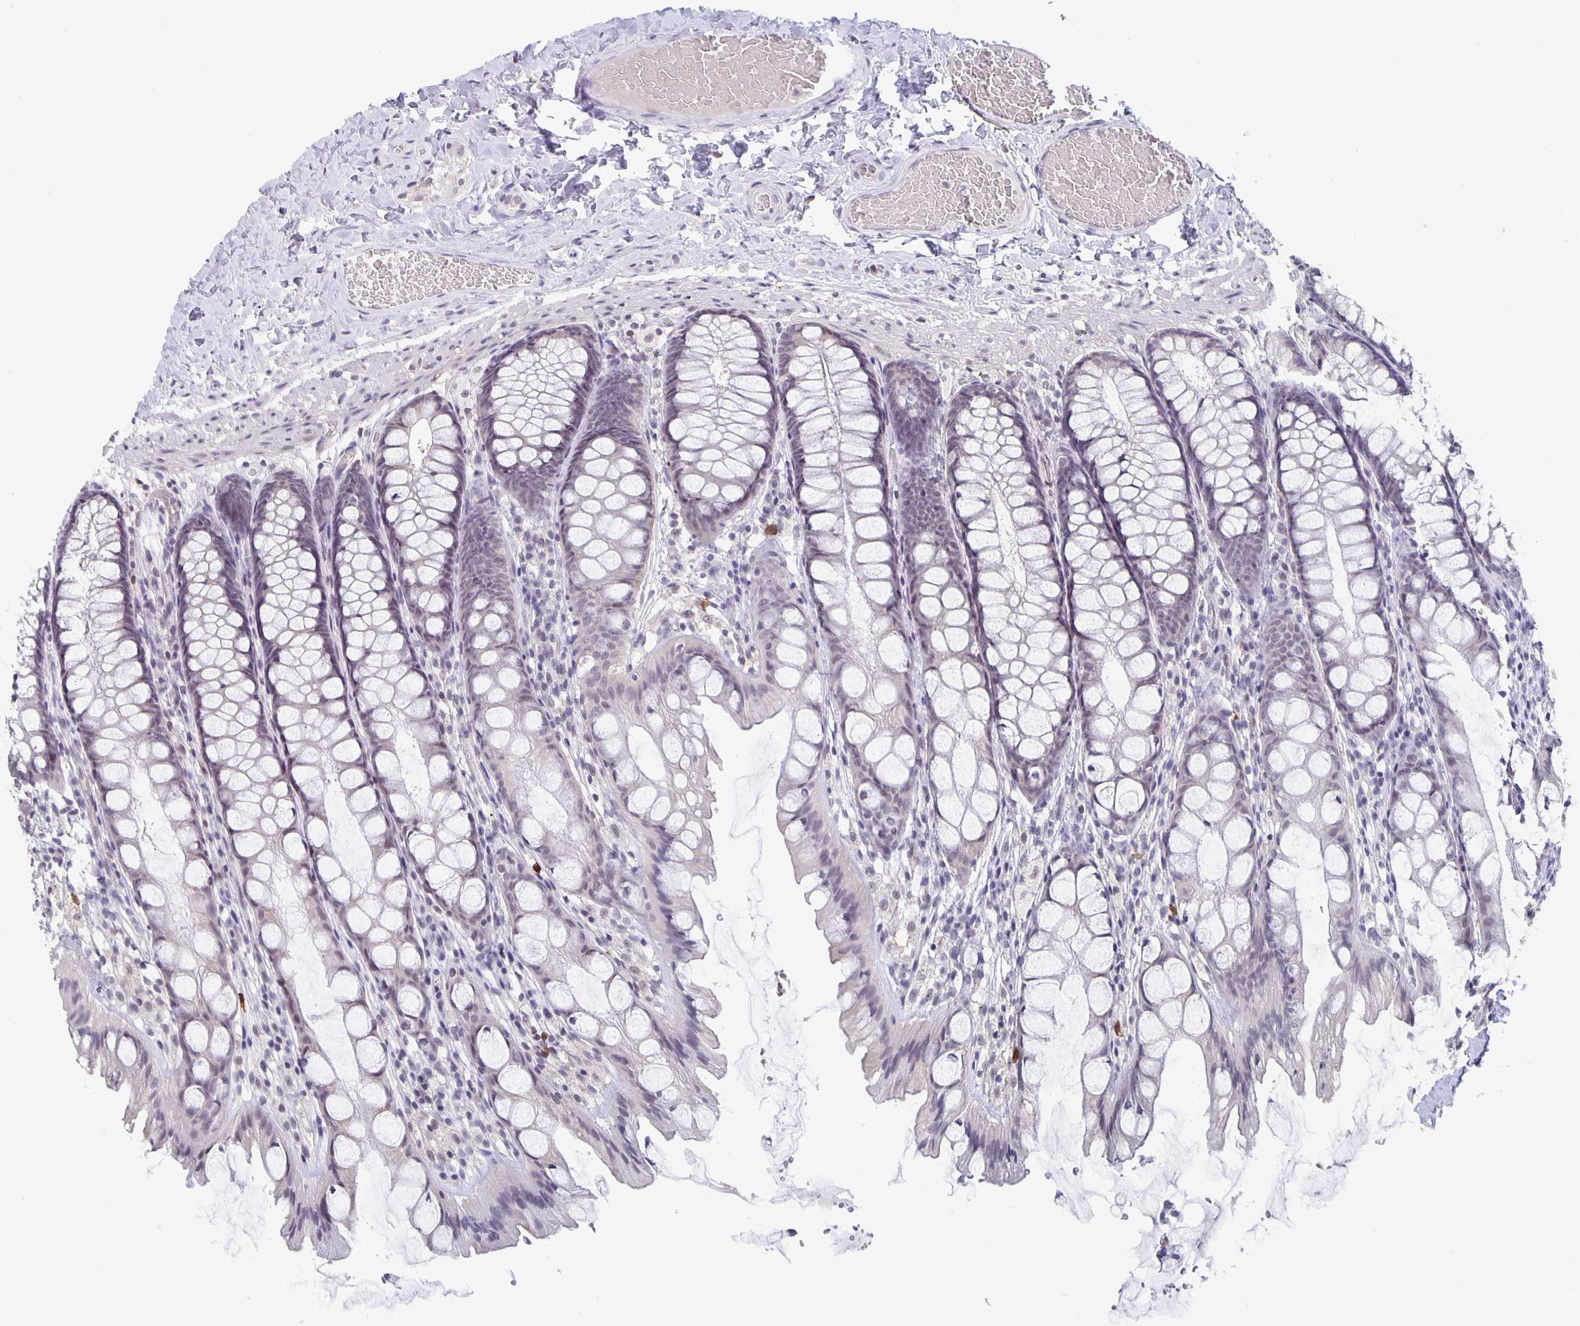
{"staining": {"intensity": "negative", "quantity": "none", "location": "none"}, "tissue": "colon", "cell_type": "Endothelial cells", "image_type": "normal", "snomed": [{"axis": "morphology", "description": "Normal tissue, NOS"}, {"axis": "topography", "description": "Colon"}], "caption": "DAB immunohistochemical staining of unremarkable human colon shows no significant expression in endothelial cells. (Brightfield microscopy of DAB IHC at high magnification).", "gene": "ZNF691", "patient": {"sex": "male", "age": 47}}